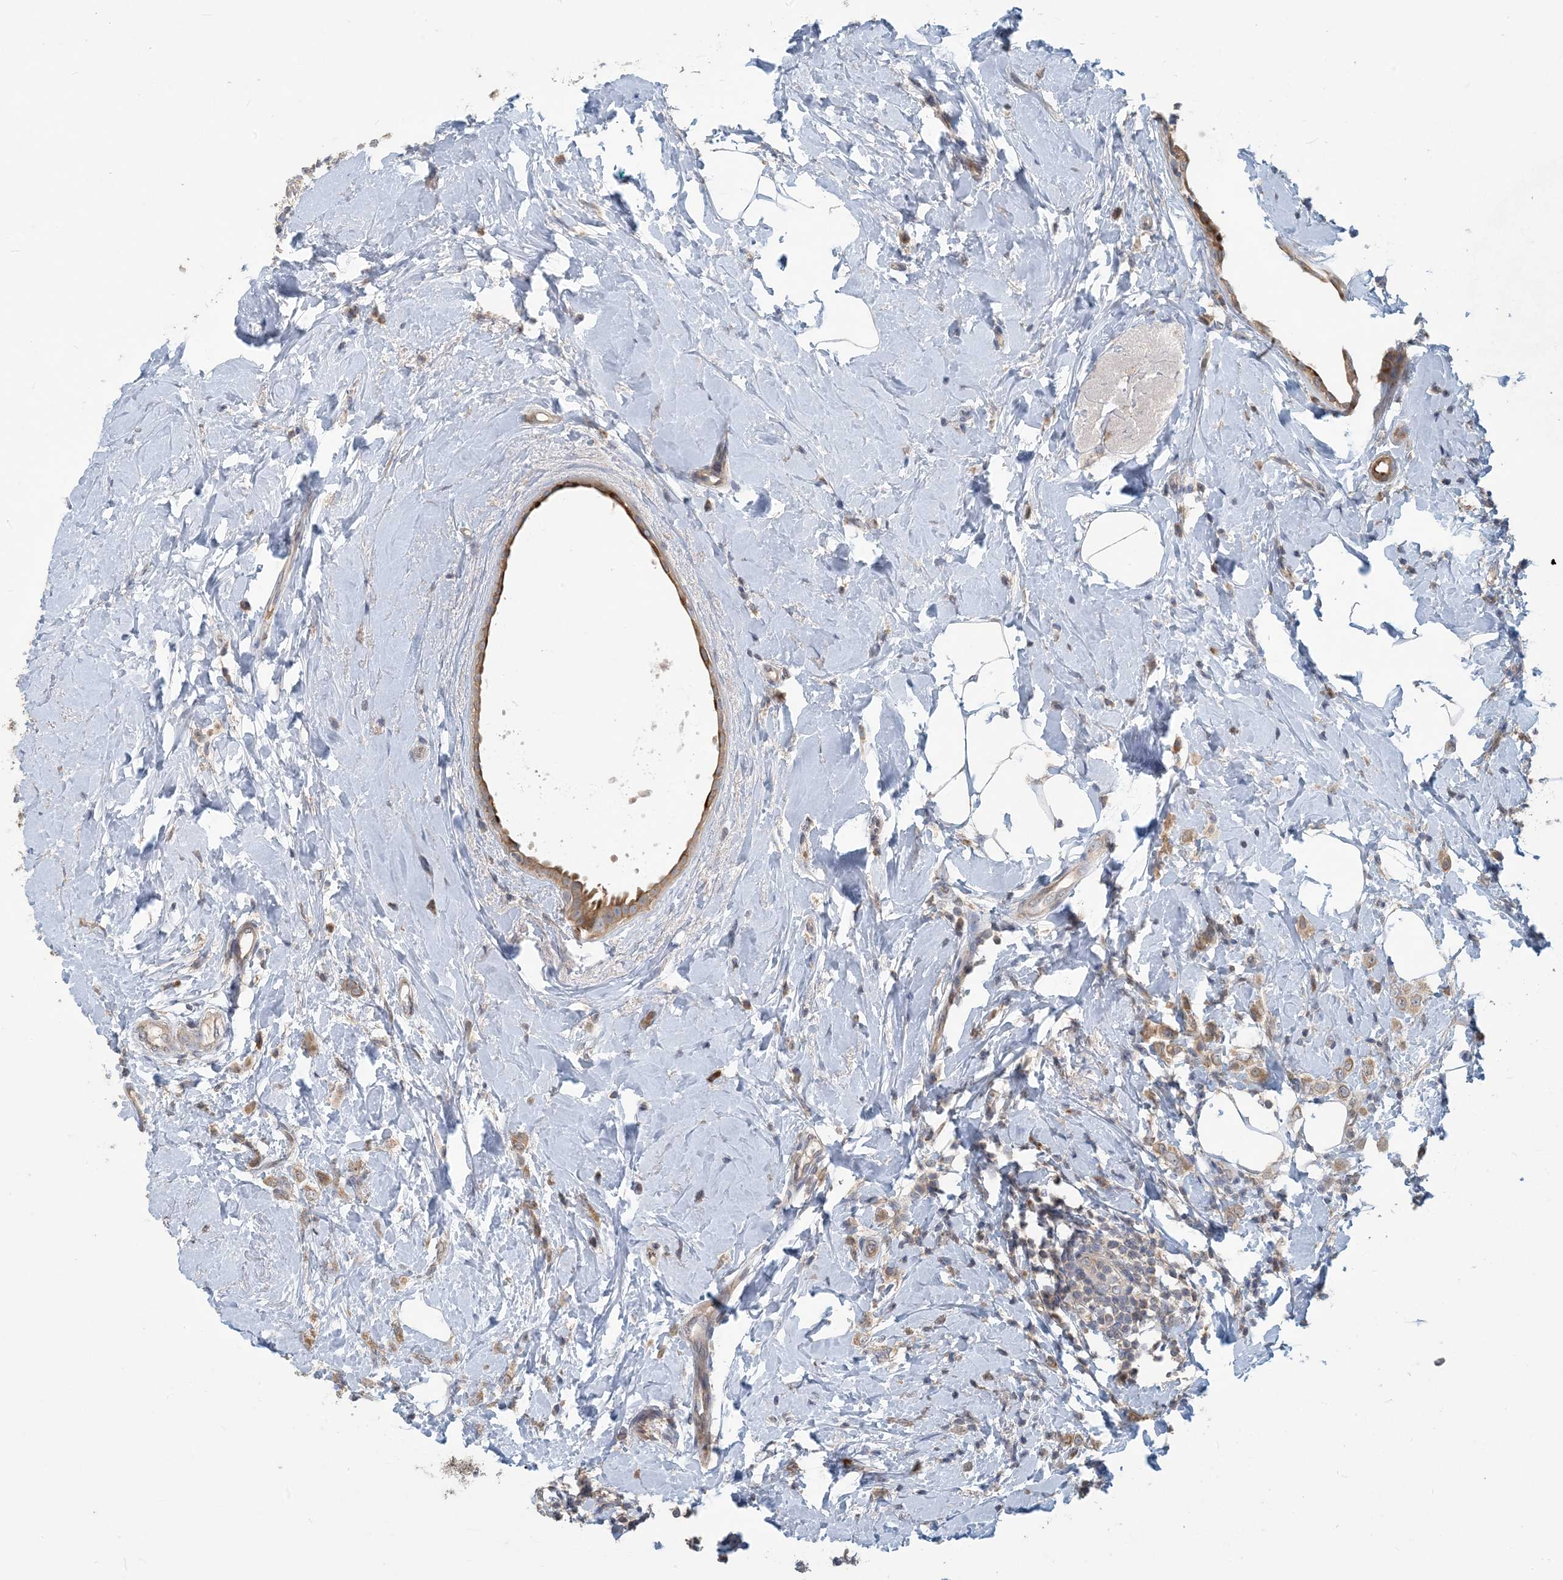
{"staining": {"intensity": "moderate", "quantity": ">75%", "location": "cytoplasmic/membranous"}, "tissue": "breast cancer", "cell_type": "Tumor cells", "image_type": "cancer", "snomed": [{"axis": "morphology", "description": "Lobular carcinoma"}, {"axis": "topography", "description": "Breast"}], "caption": "Moderate cytoplasmic/membranous staining for a protein is appreciated in approximately >75% of tumor cells of breast cancer (lobular carcinoma) using immunohistochemistry (IHC).", "gene": "PUSL1", "patient": {"sex": "female", "age": 47}}